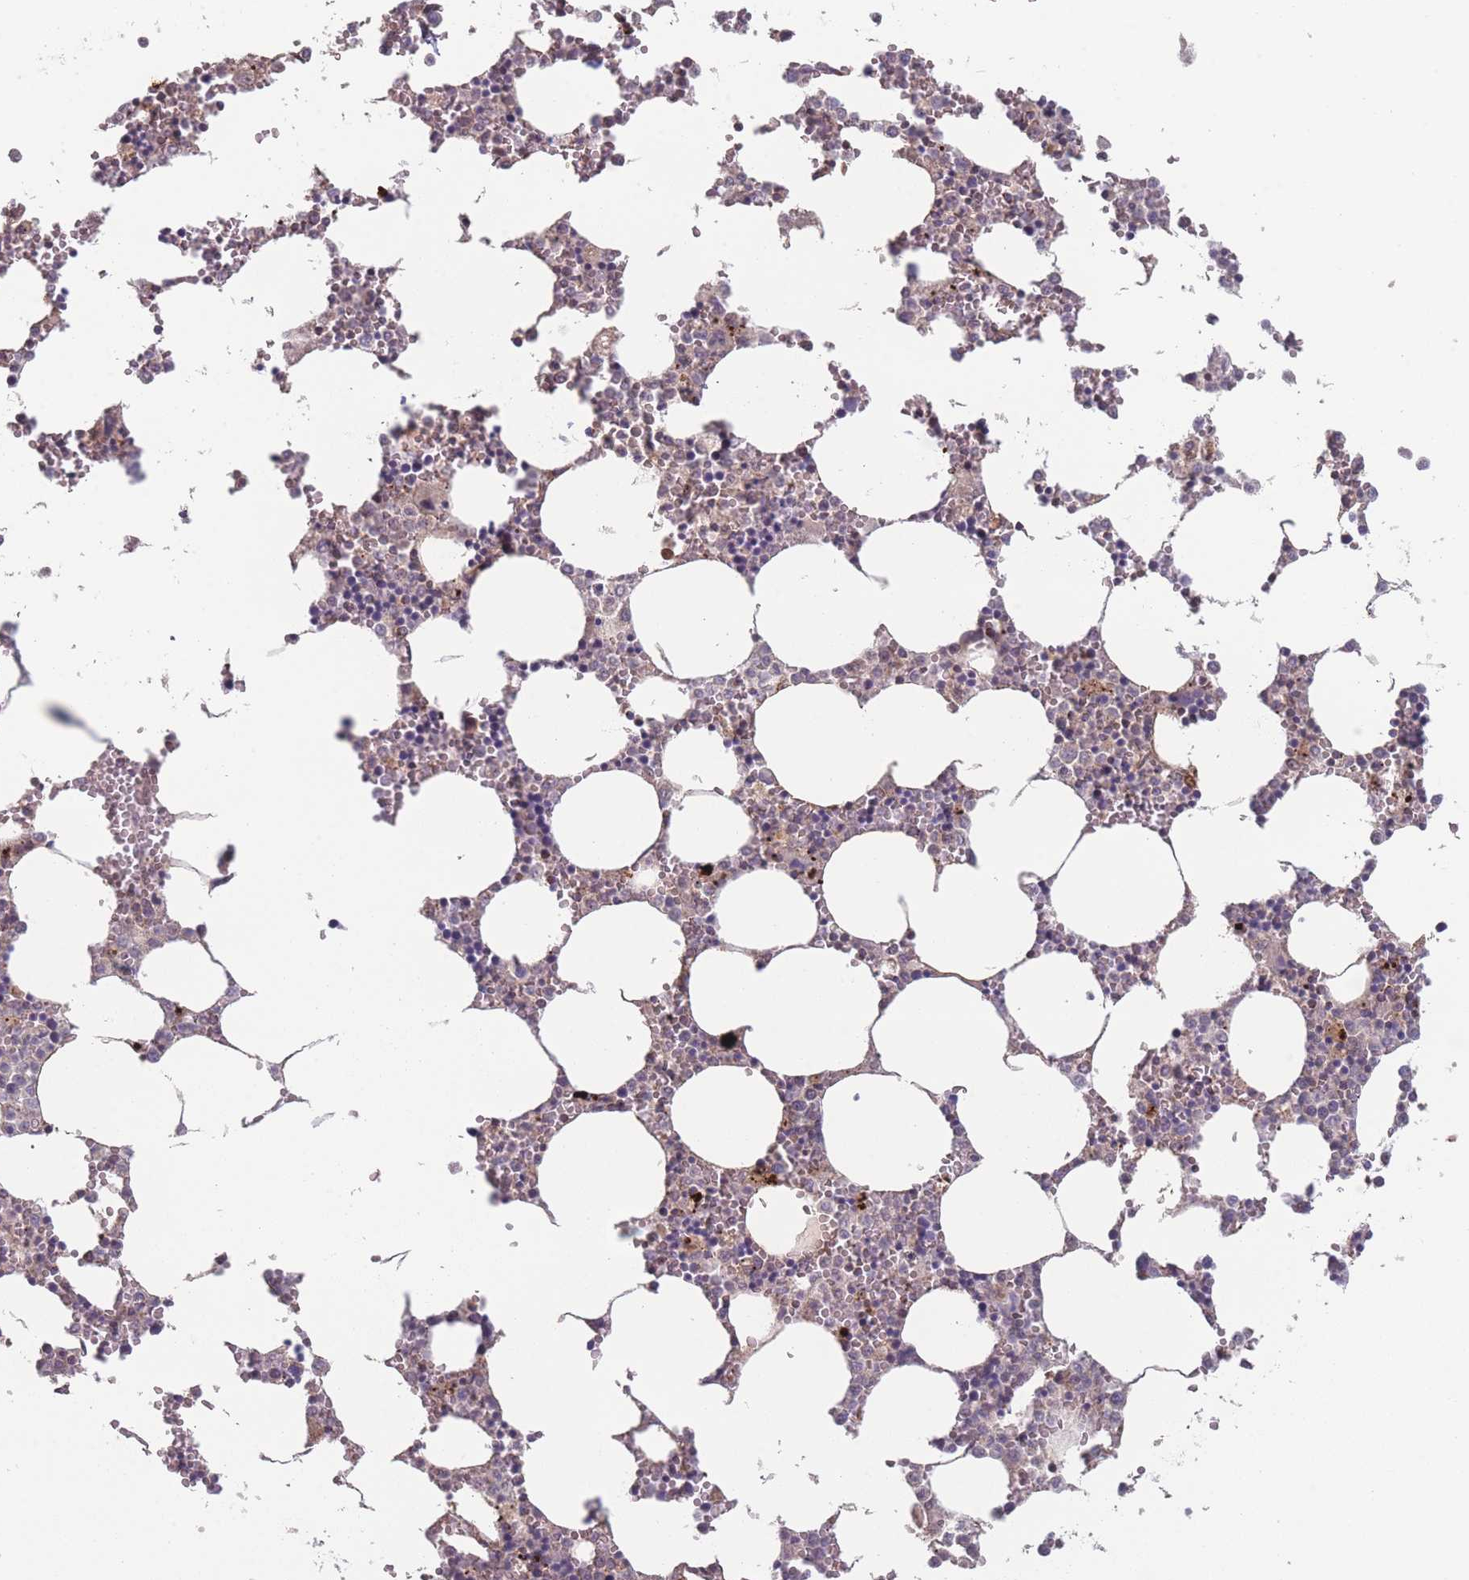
{"staining": {"intensity": "negative", "quantity": "none", "location": "none"}, "tissue": "bone marrow", "cell_type": "Hematopoietic cells", "image_type": "normal", "snomed": [{"axis": "morphology", "description": "Normal tissue, NOS"}, {"axis": "topography", "description": "Bone marrow"}], "caption": "DAB (3,3'-diaminobenzidine) immunohistochemical staining of unremarkable bone marrow exhibits no significant staining in hematopoietic cells.", "gene": "TMEM232", "patient": {"sex": "female", "age": 64}}